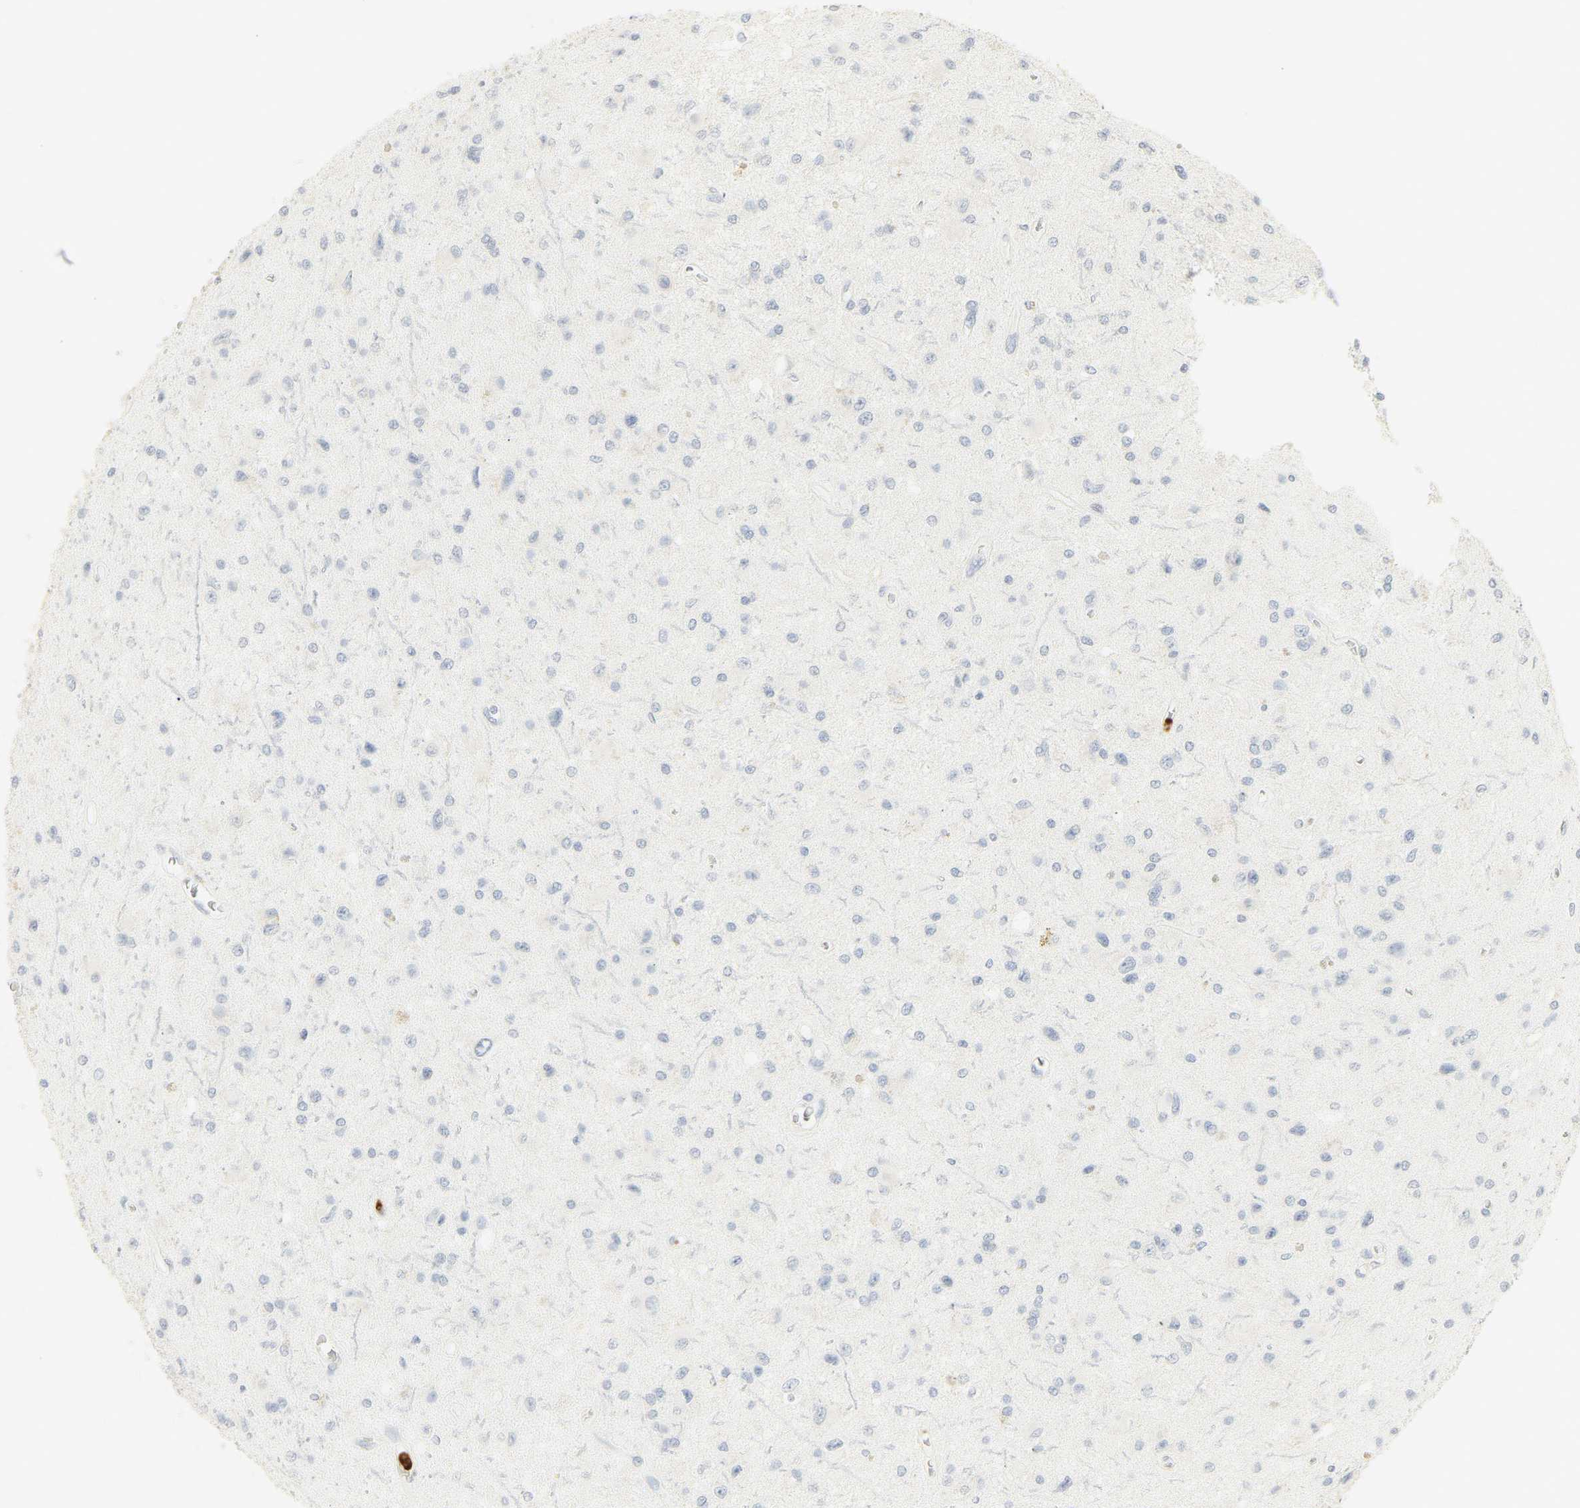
{"staining": {"intensity": "negative", "quantity": "none", "location": "none"}, "tissue": "glioma", "cell_type": "Tumor cells", "image_type": "cancer", "snomed": [{"axis": "morphology", "description": "Glioma, malignant, Low grade"}, {"axis": "topography", "description": "Brain"}], "caption": "Glioma was stained to show a protein in brown. There is no significant staining in tumor cells.", "gene": "CEACAM5", "patient": {"sex": "male", "age": 58}}